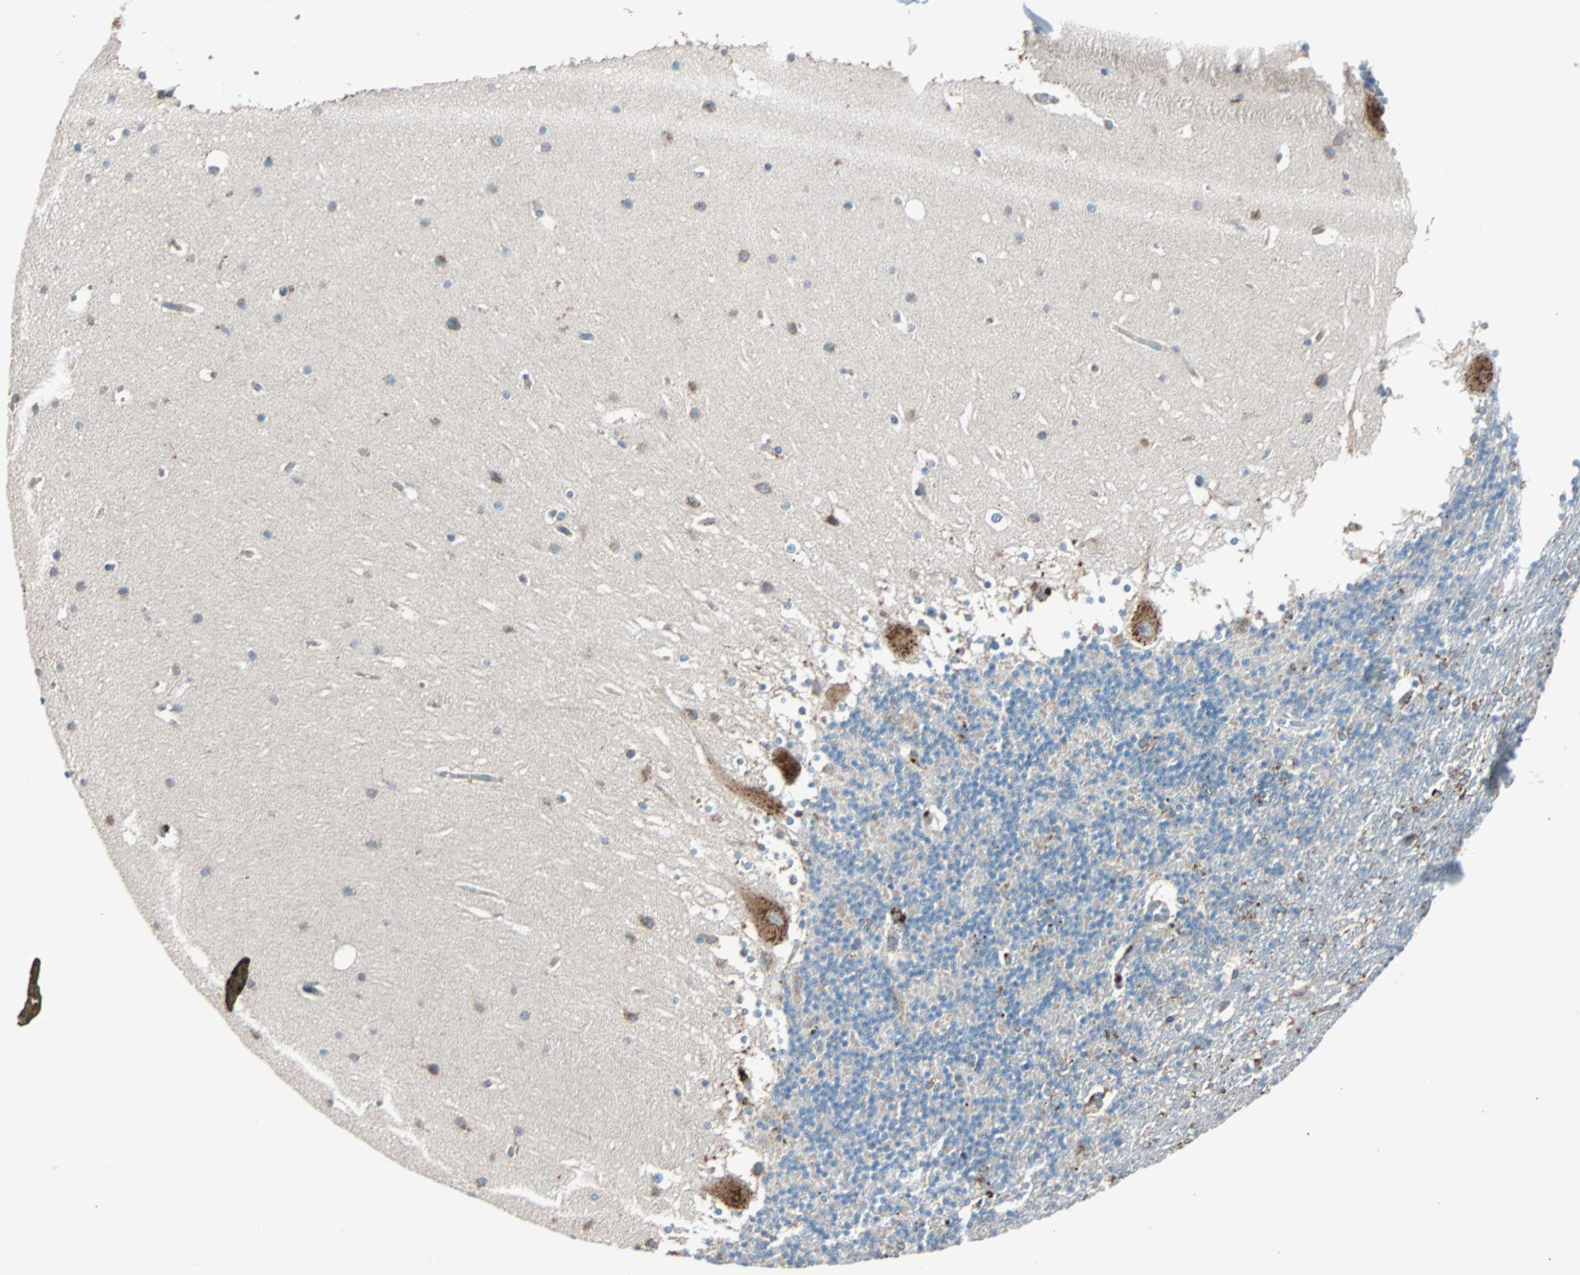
{"staining": {"intensity": "negative", "quantity": "none", "location": "none"}, "tissue": "cerebellum", "cell_type": "Cells in granular layer", "image_type": "normal", "snomed": [{"axis": "morphology", "description": "Normal tissue, NOS"}, {"axis": "topography", "description": "Cerebellum"}], "caption": "Protein analysis of benign cerebellum displays no significant staining in cells in granular layer.", "gene": "PHYH", "patient": {"sex": "female", "age": 19}}